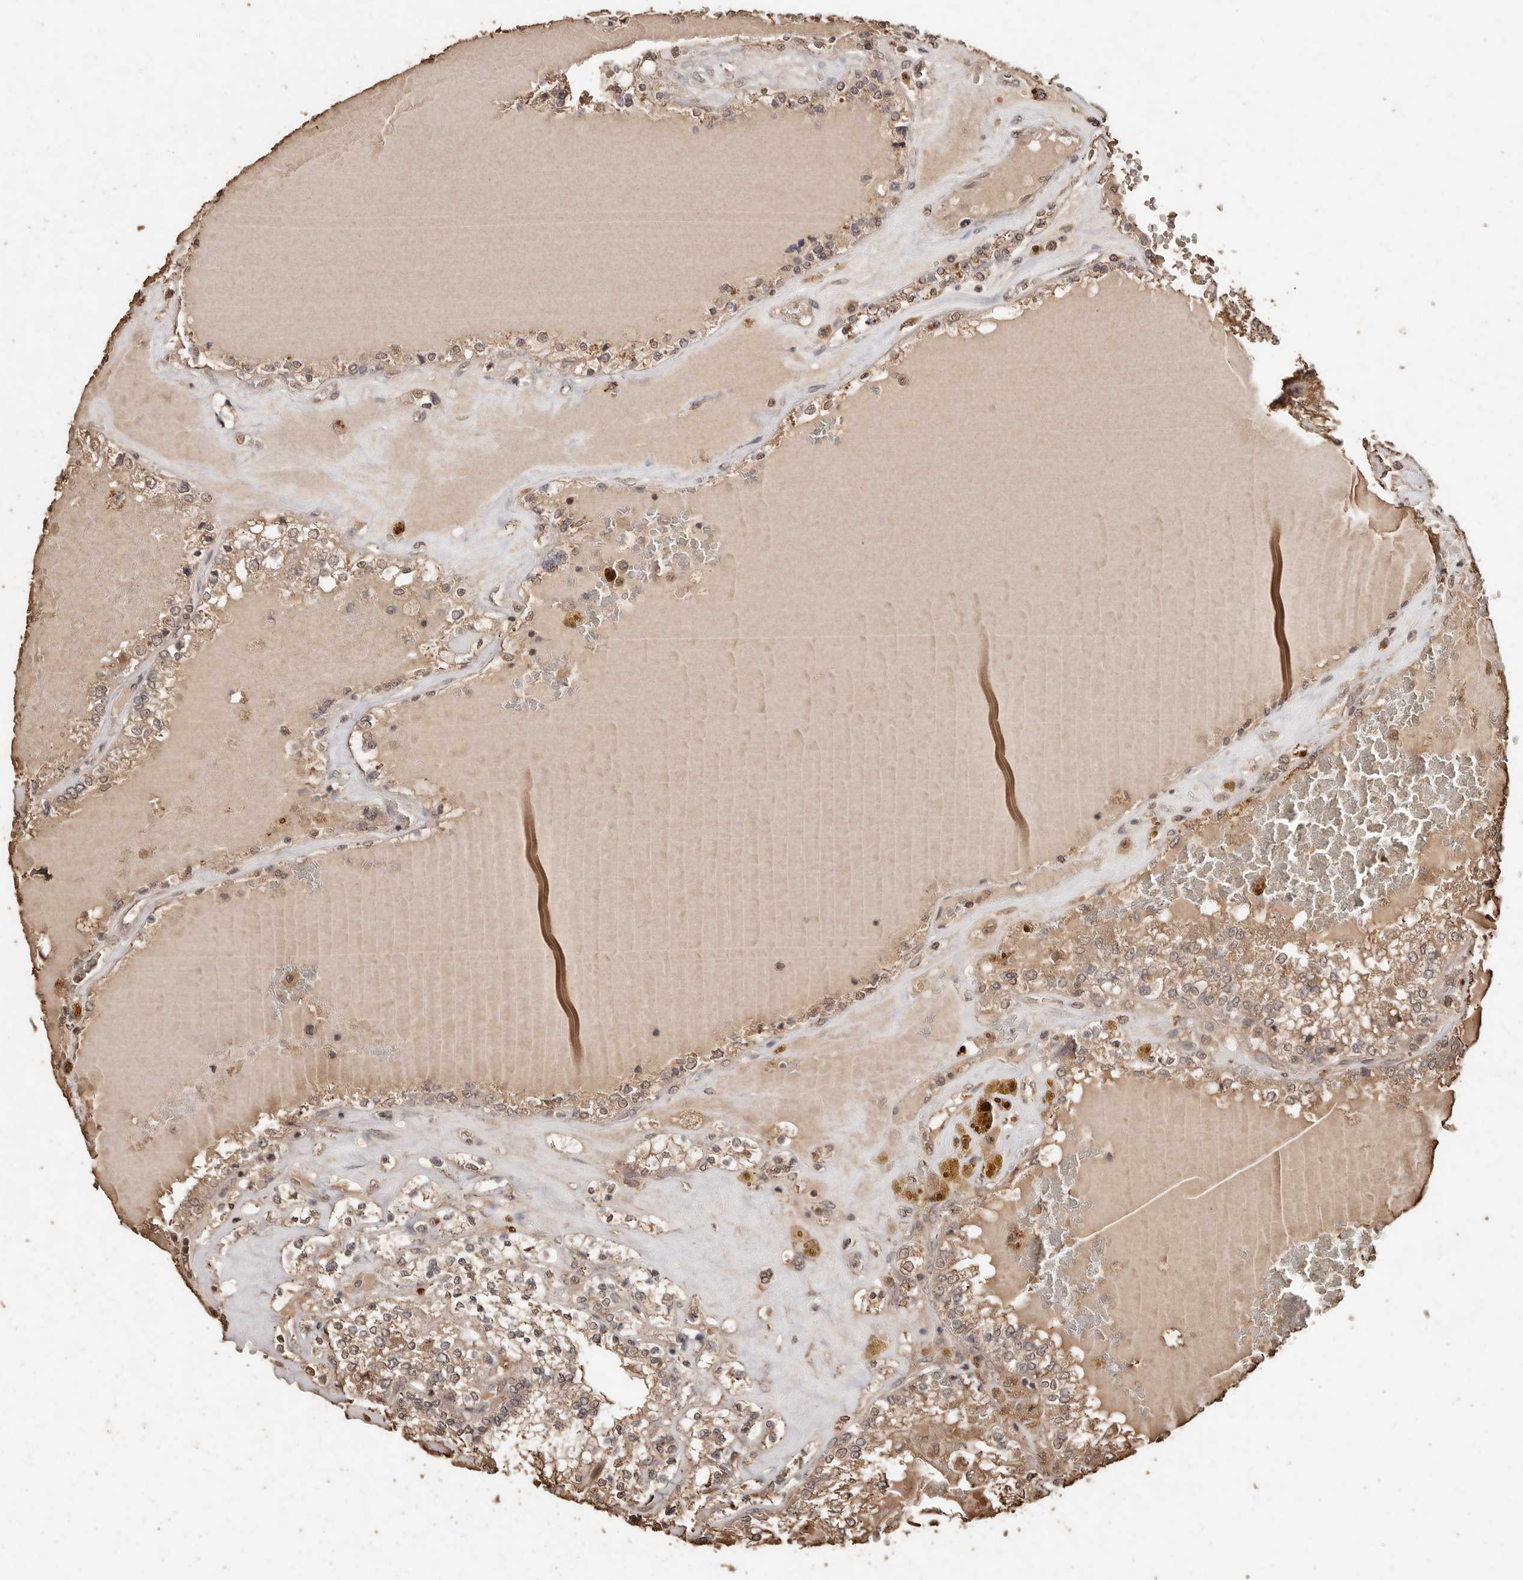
{"staining": {"intensity": "weak", "quantity": ">75%", "location": "cytoplasmic/membranous"}, "tissue": "renal cancer", "cell_type": "Tumor cells", "image_type": "cancer", "snomed": [{"axis": "morphology", "description": "Adenocarcinoma, NOS"}, {"axis": "topography", "description": "Kidney"}], "caption": "IHC image of neoplastic tissue: human adenocarcinoma (renal) stained using IHC shows low levels of weak protein expression localized specifically in the cytoplasmic/membranous of tumor cells, appearing as a cytoplasmic/membranous brown color.", "gene": "PKDCC", "patient": {"sex": "female", "age": 56}}